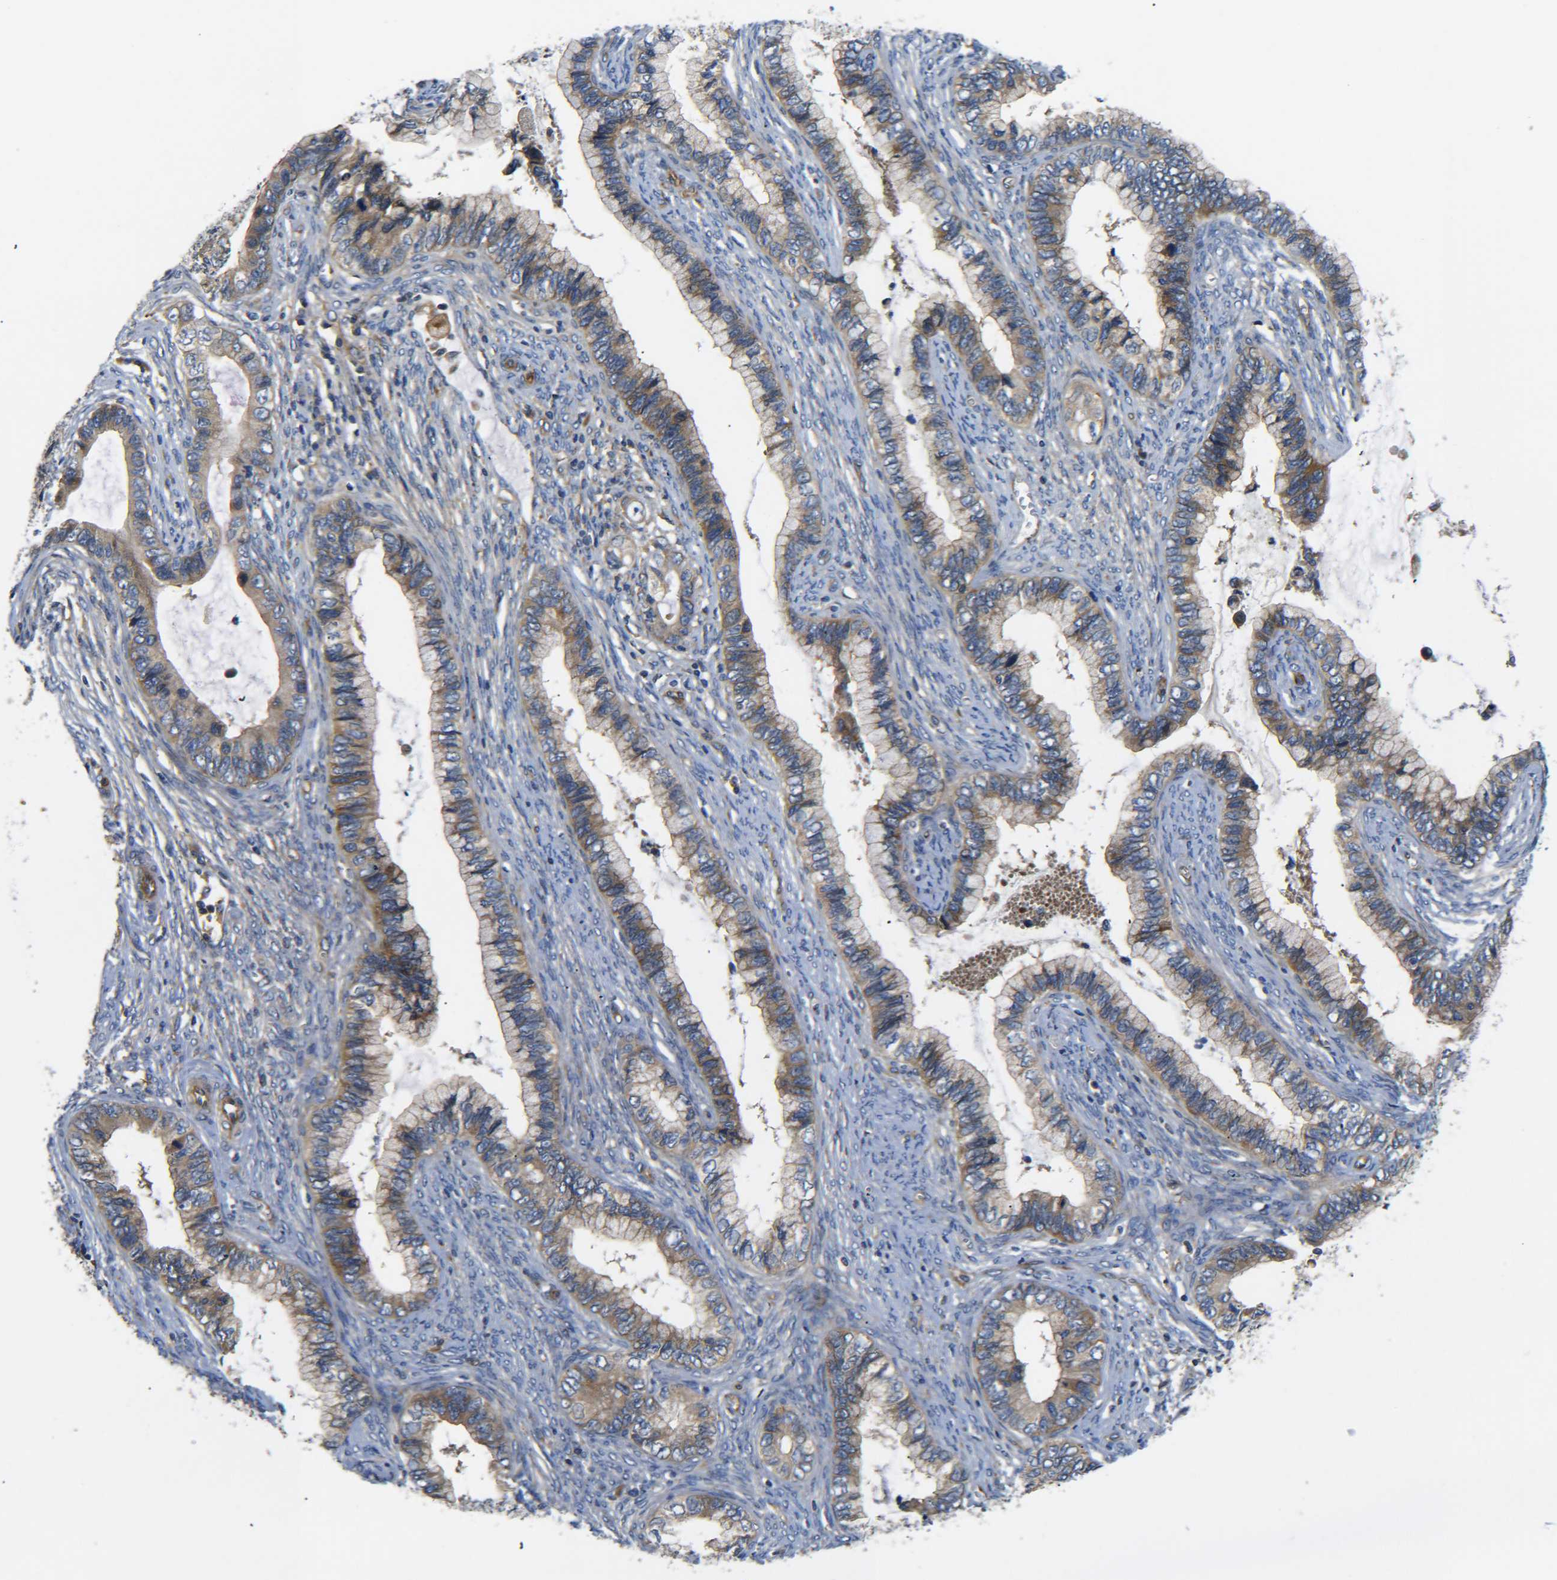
{"staining": {"intensity": "moderate", "quantity": ">75%", "location": "cytoplasmic/membranous"}, "tissue": "cervical cancer", "cell_type": "Tumor cells", "image_type": "cancer", "snomed": [{"axis": "morphology", "description": "Adenocarcinoma, NOS"}, {"axis": "topography", "description": "Cervix"}], "caption": "Protein analysis of cervical cancer (adenocarcinoma) tissue exhibits moderate cytoplasmic/membranous positivity in about >75% of tumor cells.", "gene": "LRCH3", "patient": {"sex": "female", "age": 44}}